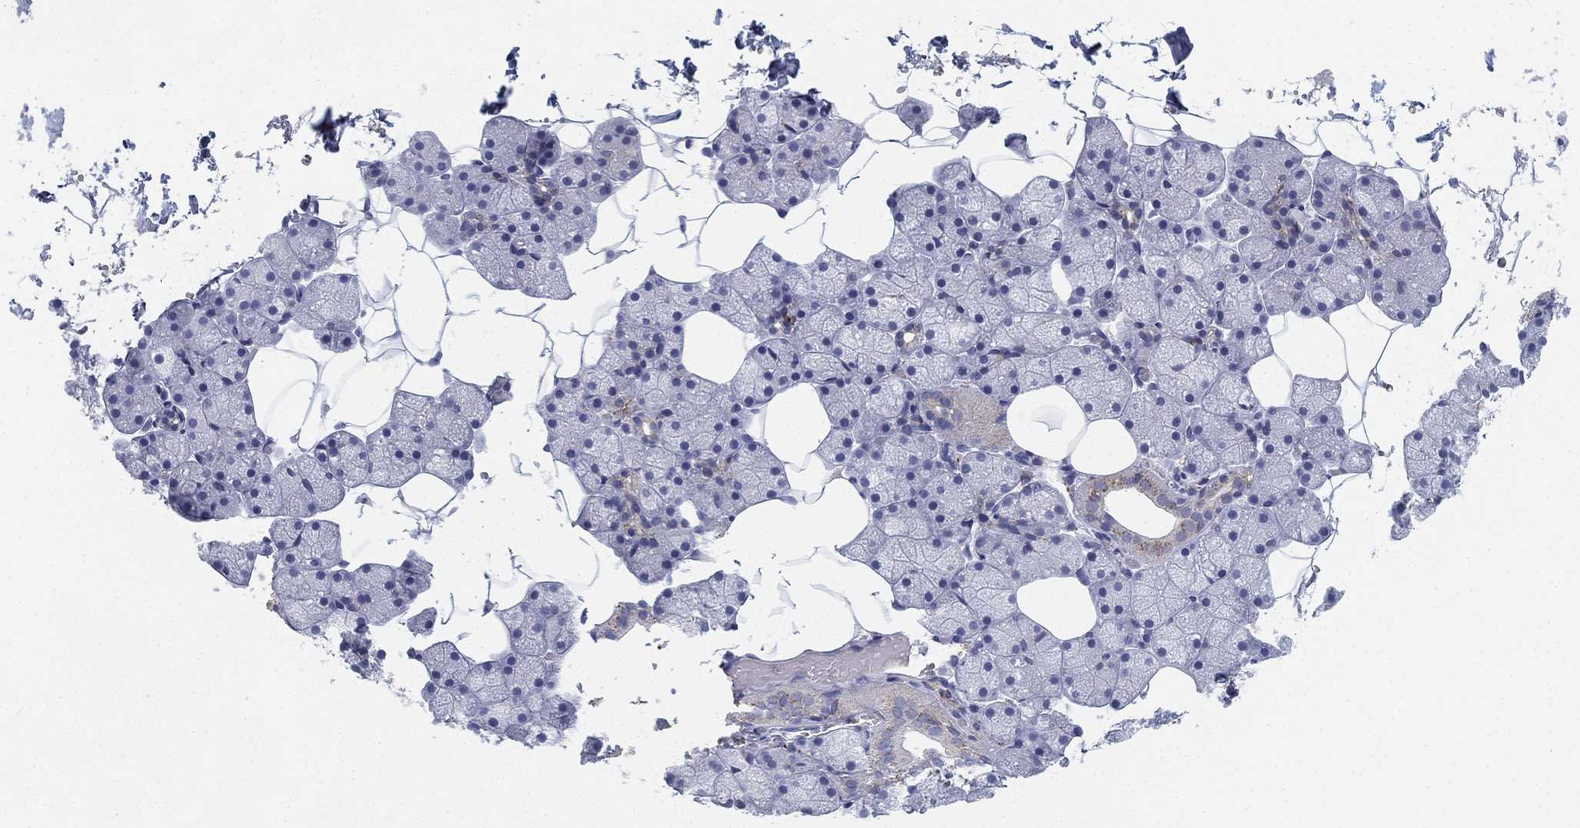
{"staining": {"intensity": "moderate", "quantity": "<25%", "location": "cytoplasmic/membranous"}, "tissue": "salivary gland", "cell_type": "Glandular cells", "image_type": "normal", "snomed": [{"axis": "morphology", "description": "Normal tissue, NOS"}, {"axis": "topography", "description": "Salivary gland"}], "caption": "A histopathology image of human salivary gland stained for a protein shows moderate cytoplasmic/membranous brown staining in glandular cells.", "gene": "NPC2", "patient": {"sex": "male", "age": 38}}